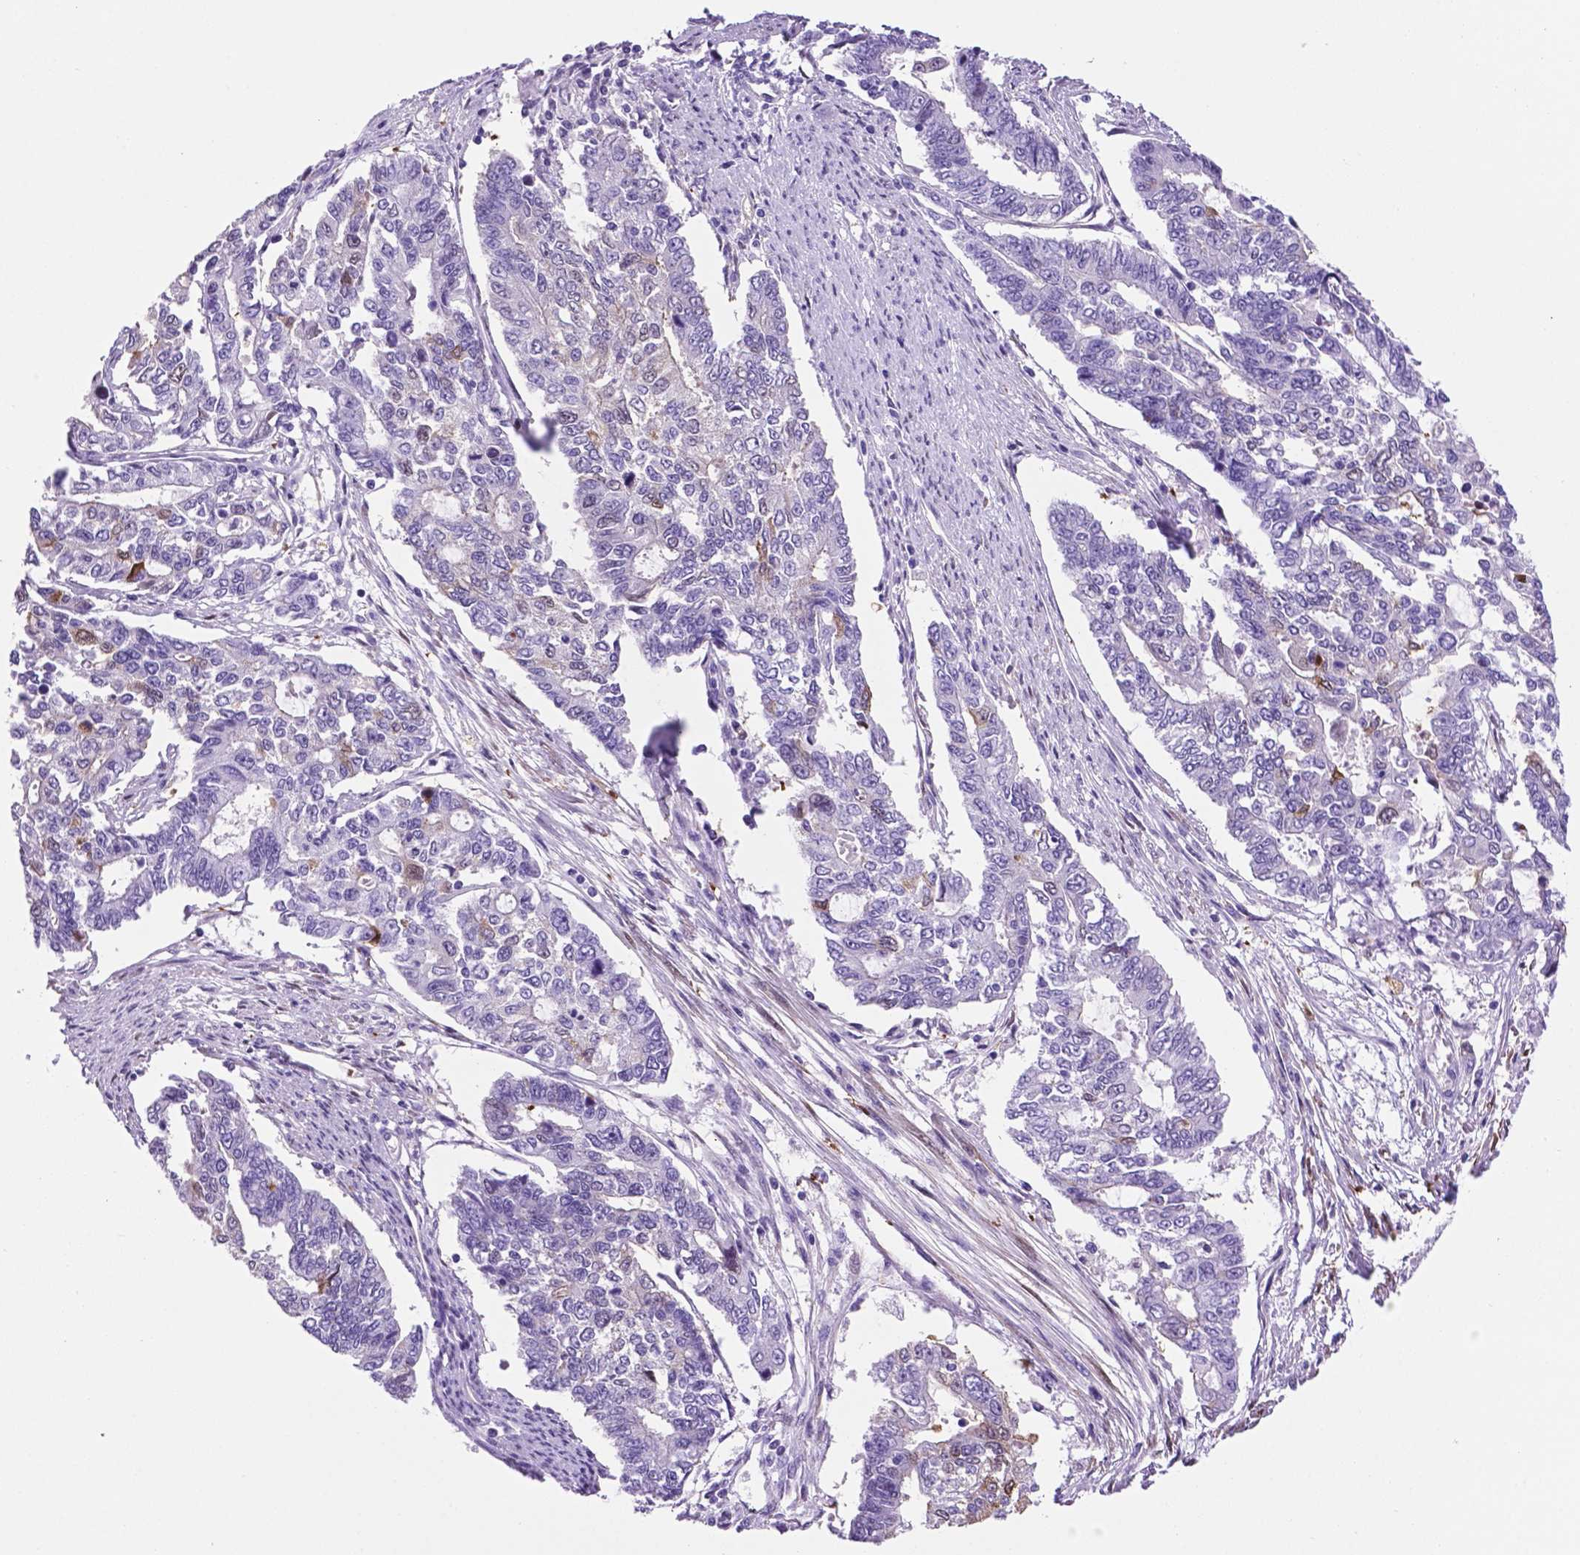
{"staining": {"intensity": "moderate", "quantity": "<25%", "location": "cytoplasmic/membranous"}, "tissue": "endometrial cancer", "cell_type": "Tumor cells", "image_type": "cancer", "snomed": [{"axis": "morphology", "description": "Adenocarcinoma, NOS"}, {"axis": "topography", "description": "Uterus"}], "caption": "Protein expression analysis of endometrial cancer (adenocarcinoma) demonstrates moderate cytoplasmic/membranous expression in approximately <25% of tumor cells.", "gene": "C17orf107", "patient": {"sex": "female", "age": 59}}